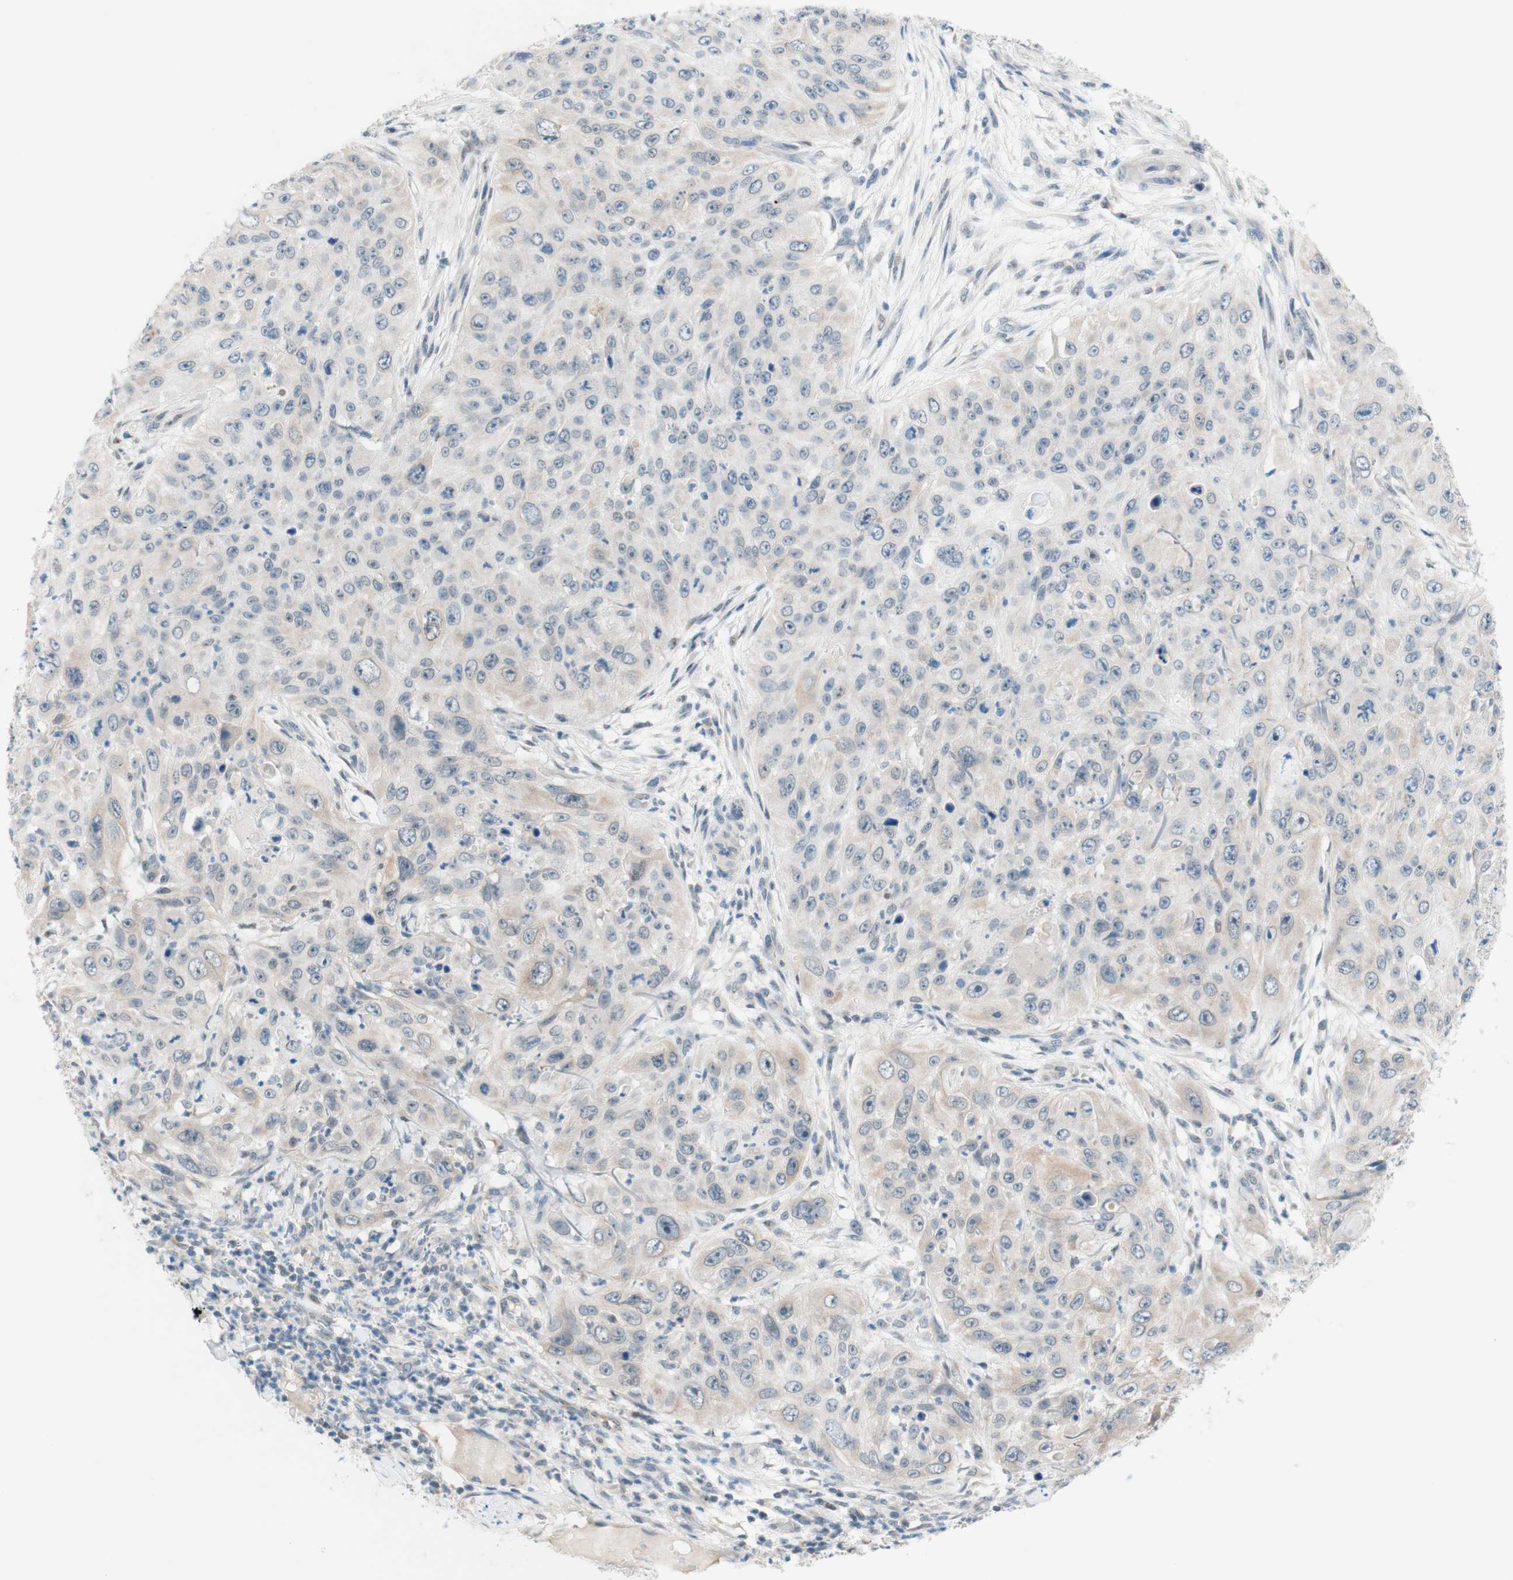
{"staining": {"intensity": "weak", "quantity": "<25%", "location": "cytoplasmic/membranous,nuclear"}, "tissue": "skin cancer", "cell_type": "Tumor cells", "image_type": "cancer", "snomed": [{"axis": "morphology", "description": "Squamous cell carcinoma, NOS"}, {"axis": "topography", "description": "Skin"}], "caption": "Micrograph shows no protein positivity in tumor cells of skin cancer tissue. (DAB immunohistochemistry, high magnification).", "gene": "JPH1", "patient": {"sex": "female", "age": 80}}